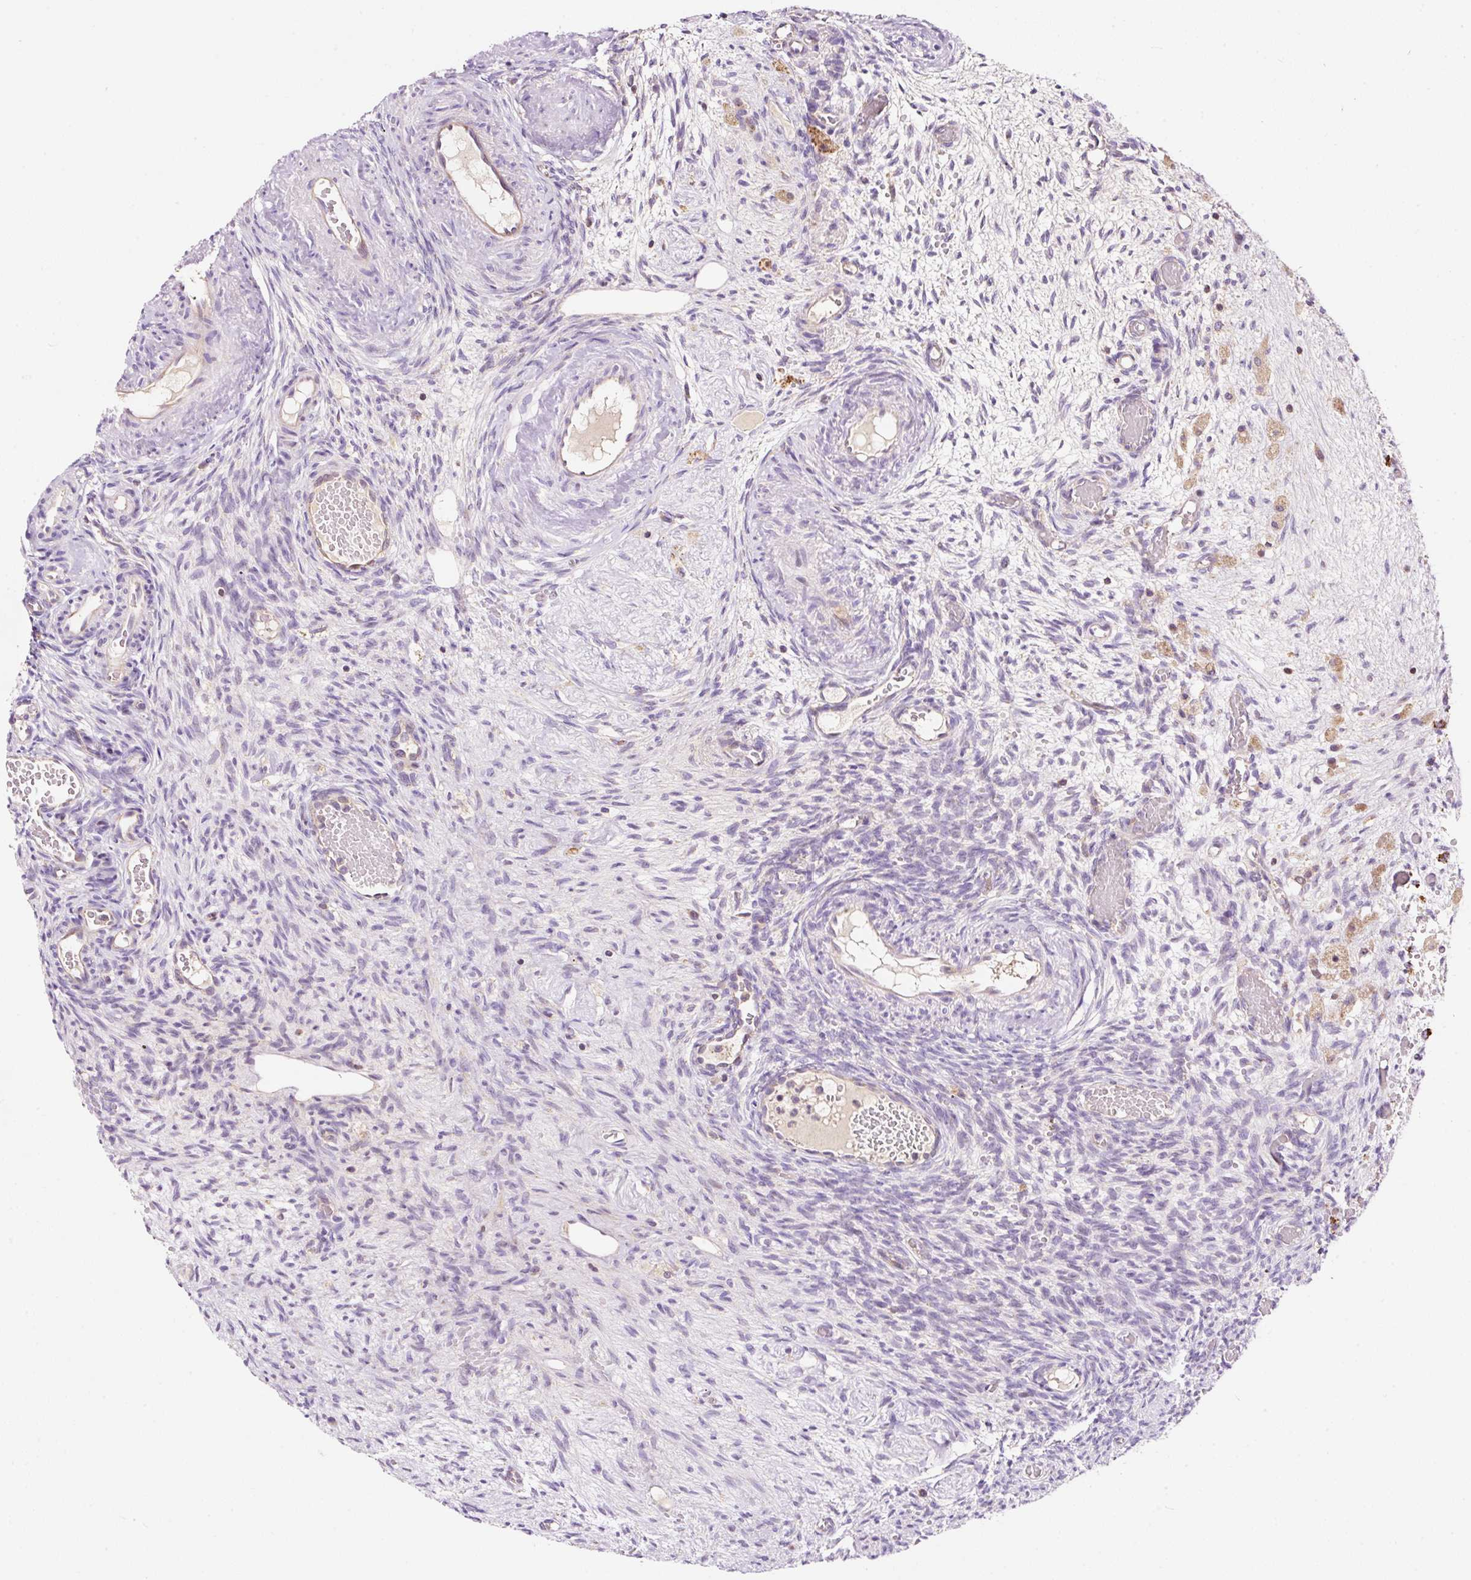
{"staining": {"intensity": "moderate", "quantity": ">75%", "location": "cytoplasmic/membranous"}, "tissue": "ovary", "cell_type": "Follicle cells", "image_type": "normal", "snomed": [{"axis": "morphology", "description": "Normal tissue, NOS"}, {"axis": "topography", "description": "Ovary"}], "caption": "DAB immunohistochemical staining of unremarkable human ovary reveals moderate cytoplasmic/membranous protein expression in approximately >75% of follicle cells.", "gene": "BOLA3", "patient": {"sex": "female", "age": 67}}